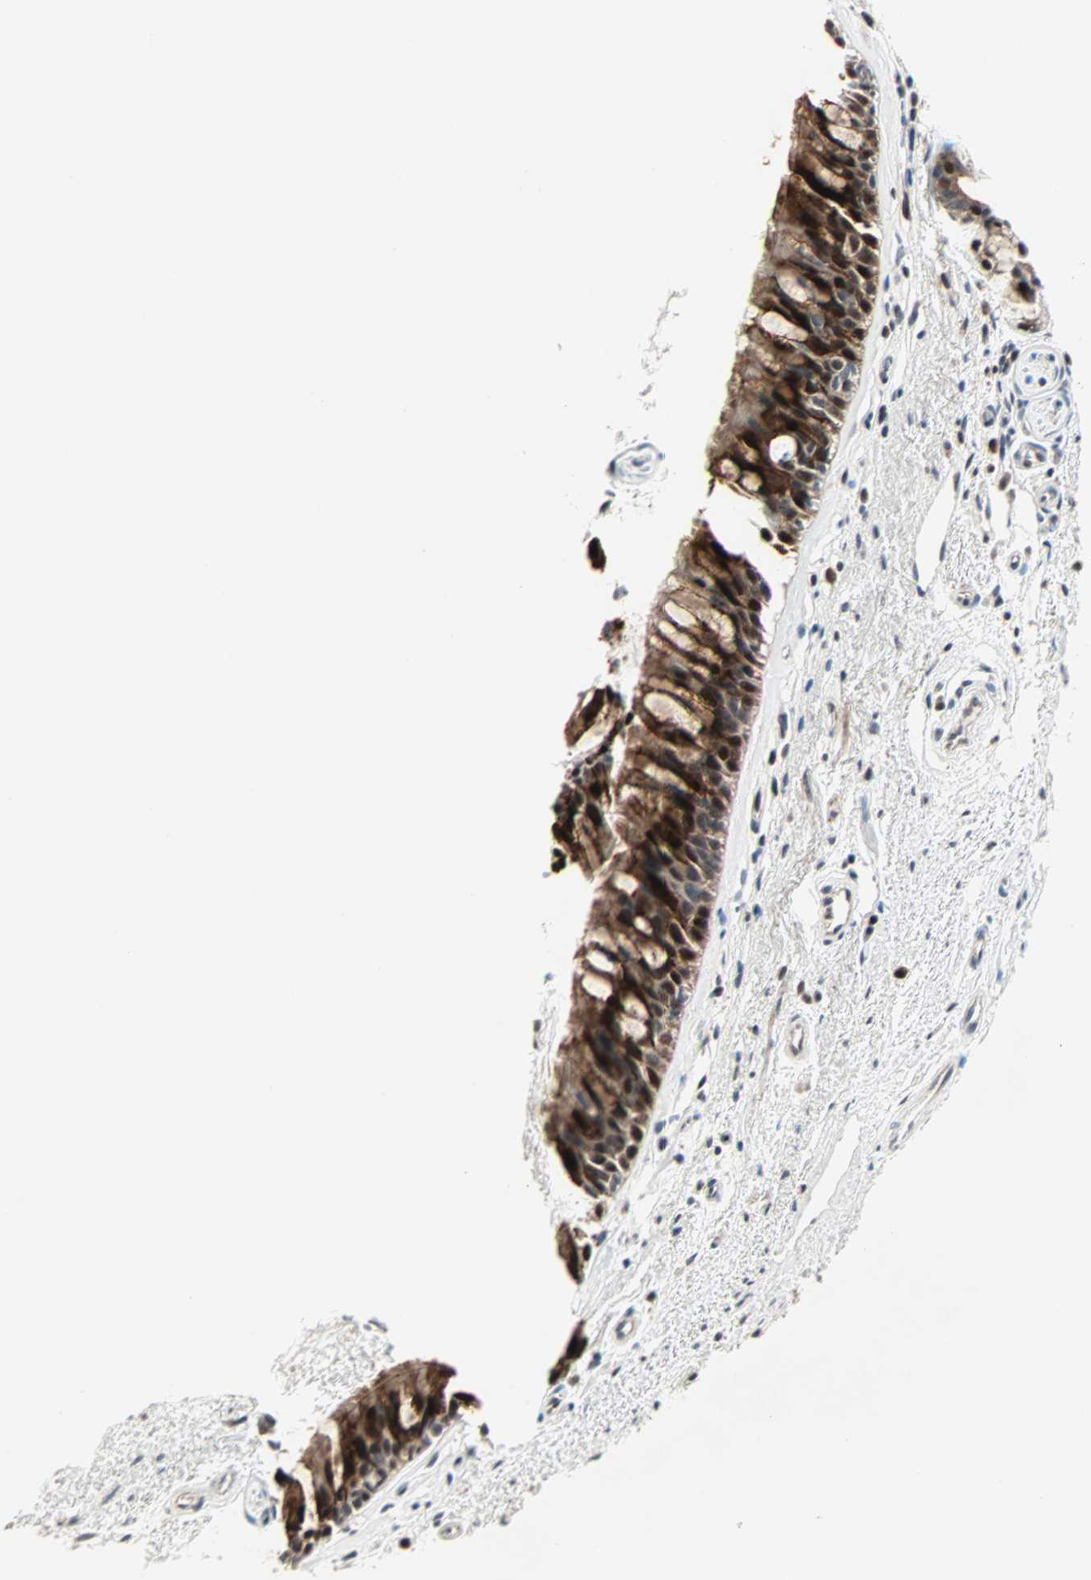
{"staining": {"intensity": "strong", "quantity": ">75%", "location": "cytoplasmic/membranous,nuclear"}, "tissue": "bronchus", "cell_type": "Respiratory epithelial cells", "image_type": "normal", "snomed": [{"axis": "morphology", "description": "Normal tissue, NOS"}, {"axis": "topography", "description": "Bronchus"}], "caption": "Immunohistochemical staining of benign human bronchus shows strong cytoplasmic/membranous,nuclear protein expression in about >75% of respiratory epithelial cells. Nuclei are stained in blue.", "gene": "CBX4", "patient": {"sex": "female", "age": 54}}